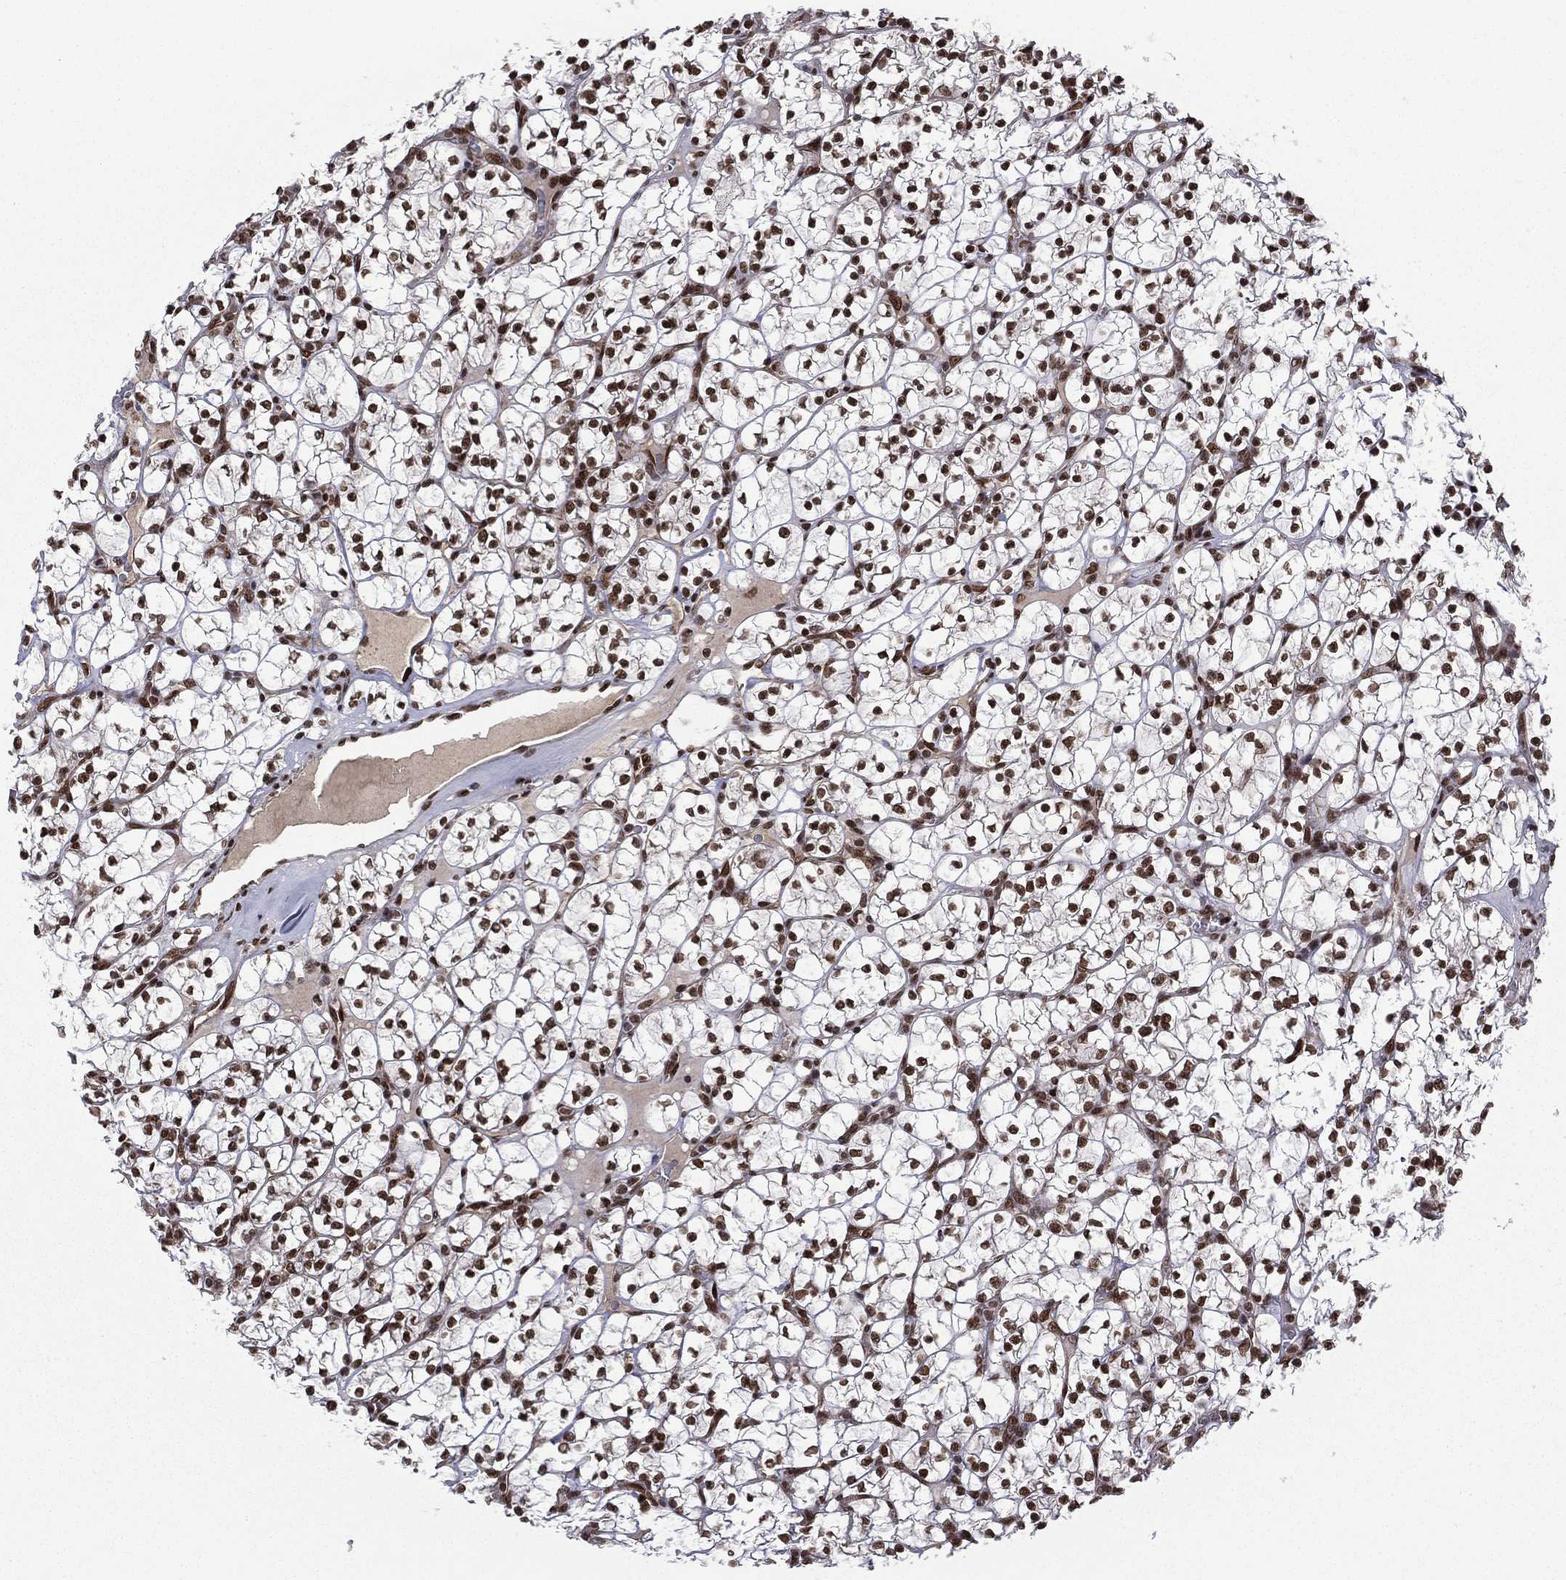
{"staining": {"intensity": "strong", "quantity": ">75%", "location": "nuclear"}, "tissue": "renal cancer", "cell_type": "Tumor cells", "image_type": "cancer", "snomed": [{"axis": "morphology", "description": "Adenocarcinoma, NOS"}, {"axis": "topography", "description": "Kidney"}], "caption": "A high amount of strong nuclear expression is appreciated in approximately >75% of tumor cells in renal cancer tissue. The staining was performed using DAB, with brown indicating positive protein expression. Nuclei are stained blue with hematoxylin.", "gene": "C5orf24", "patient": {"sex": "female", "age": 89}}